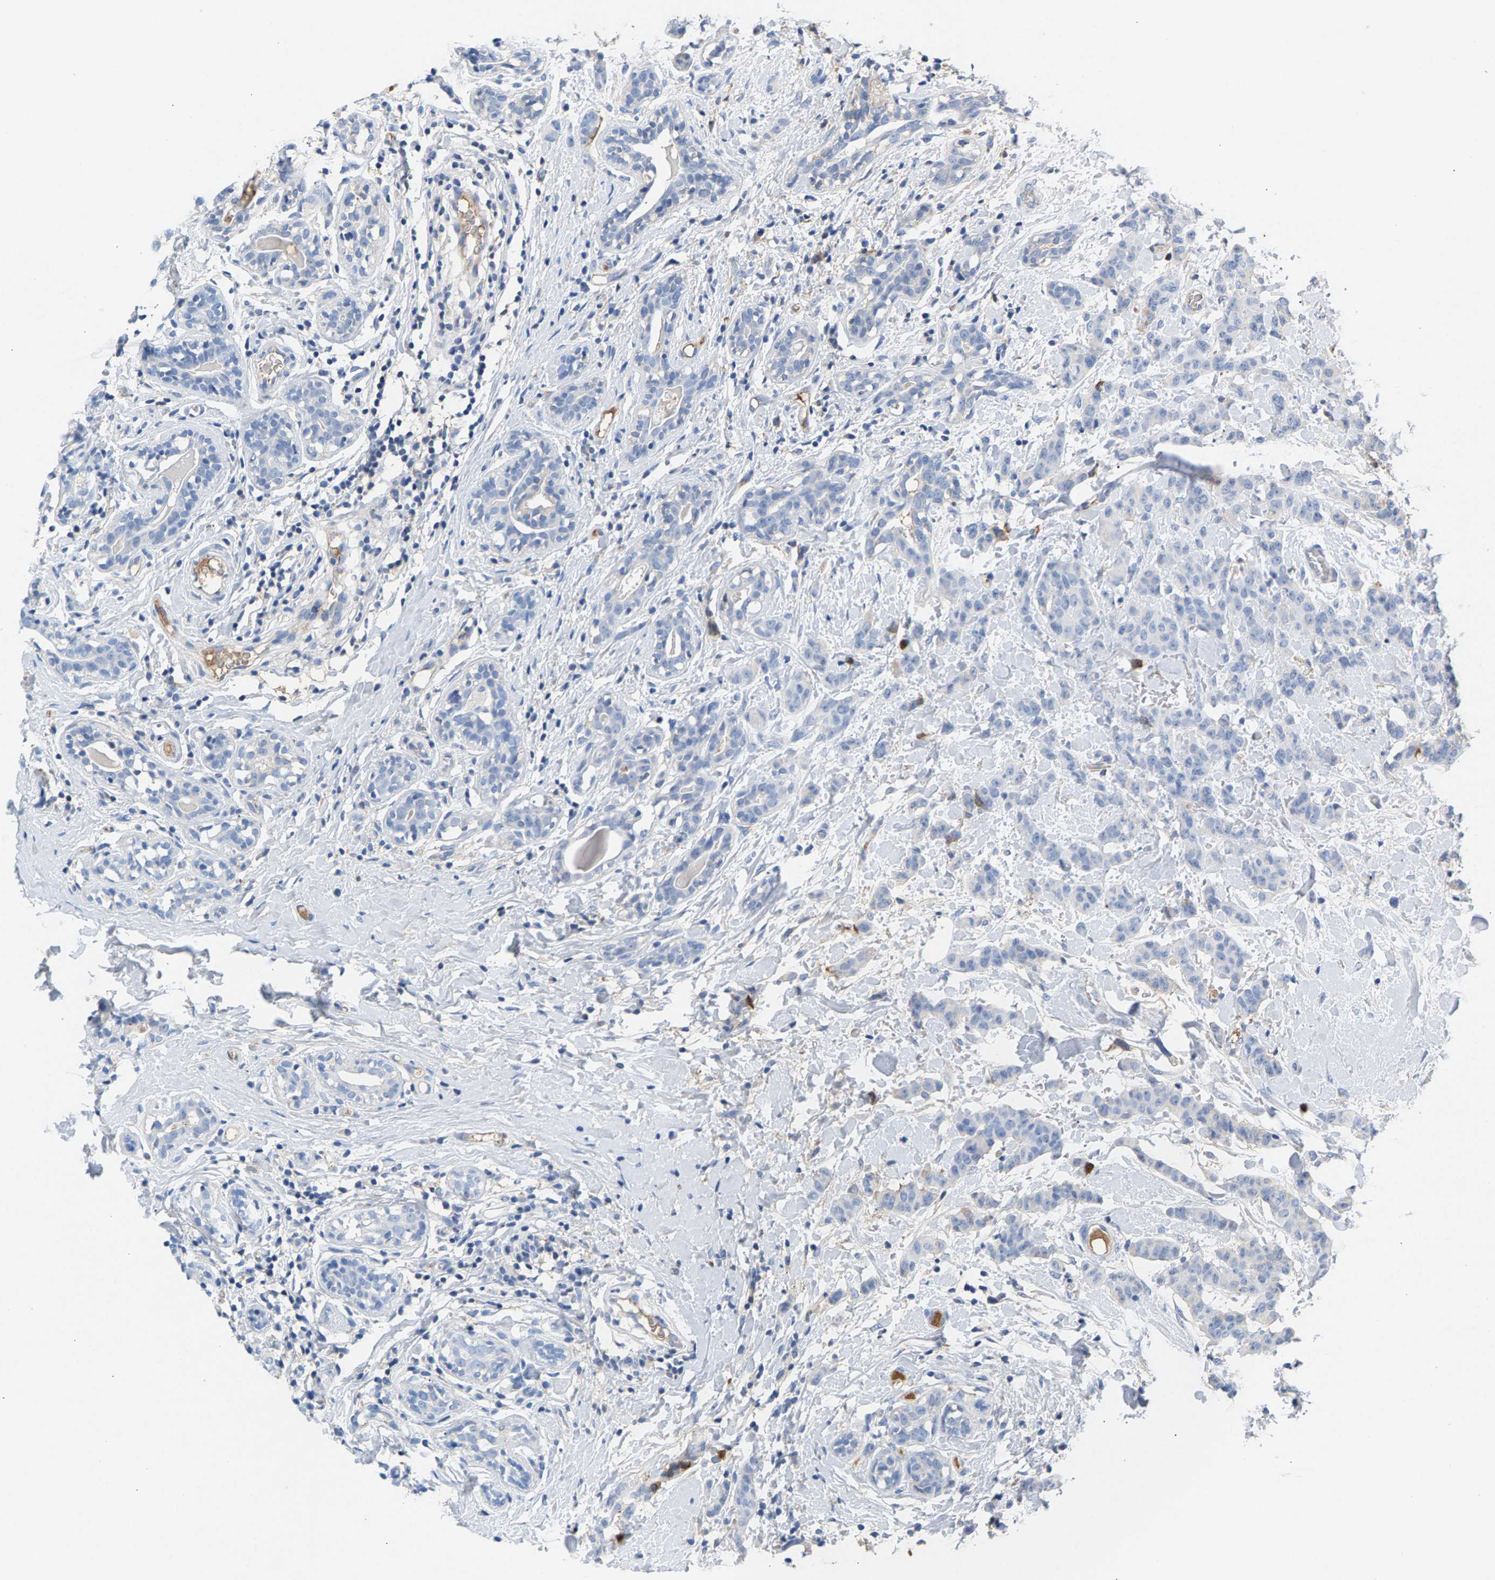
{"staining": {"intensity": "negative", "quantity": "none", "location": "none"}, "tissue": "breast cancer", "cell_type": "Tumor cells", "image_type": "cancer", "snomed": [{"axis": "morphology", "description": "Normal tissue, NOS"}, {"axis": "morphology", "description": "Duct carcinoma"}, {"axis": "topography", "description": "Breast"}], "caption": "A photomicrograph of infiltrating ductal carcinoma (breast) stained for a protein shows no brown staining in tumor cells. (Brightfield microscopy of DAB (3,3'-diaminobenzidine) immunohistochemistry at high magnification).", "gene": "APOH", "patient": {"sex": "female", "age": 40}}